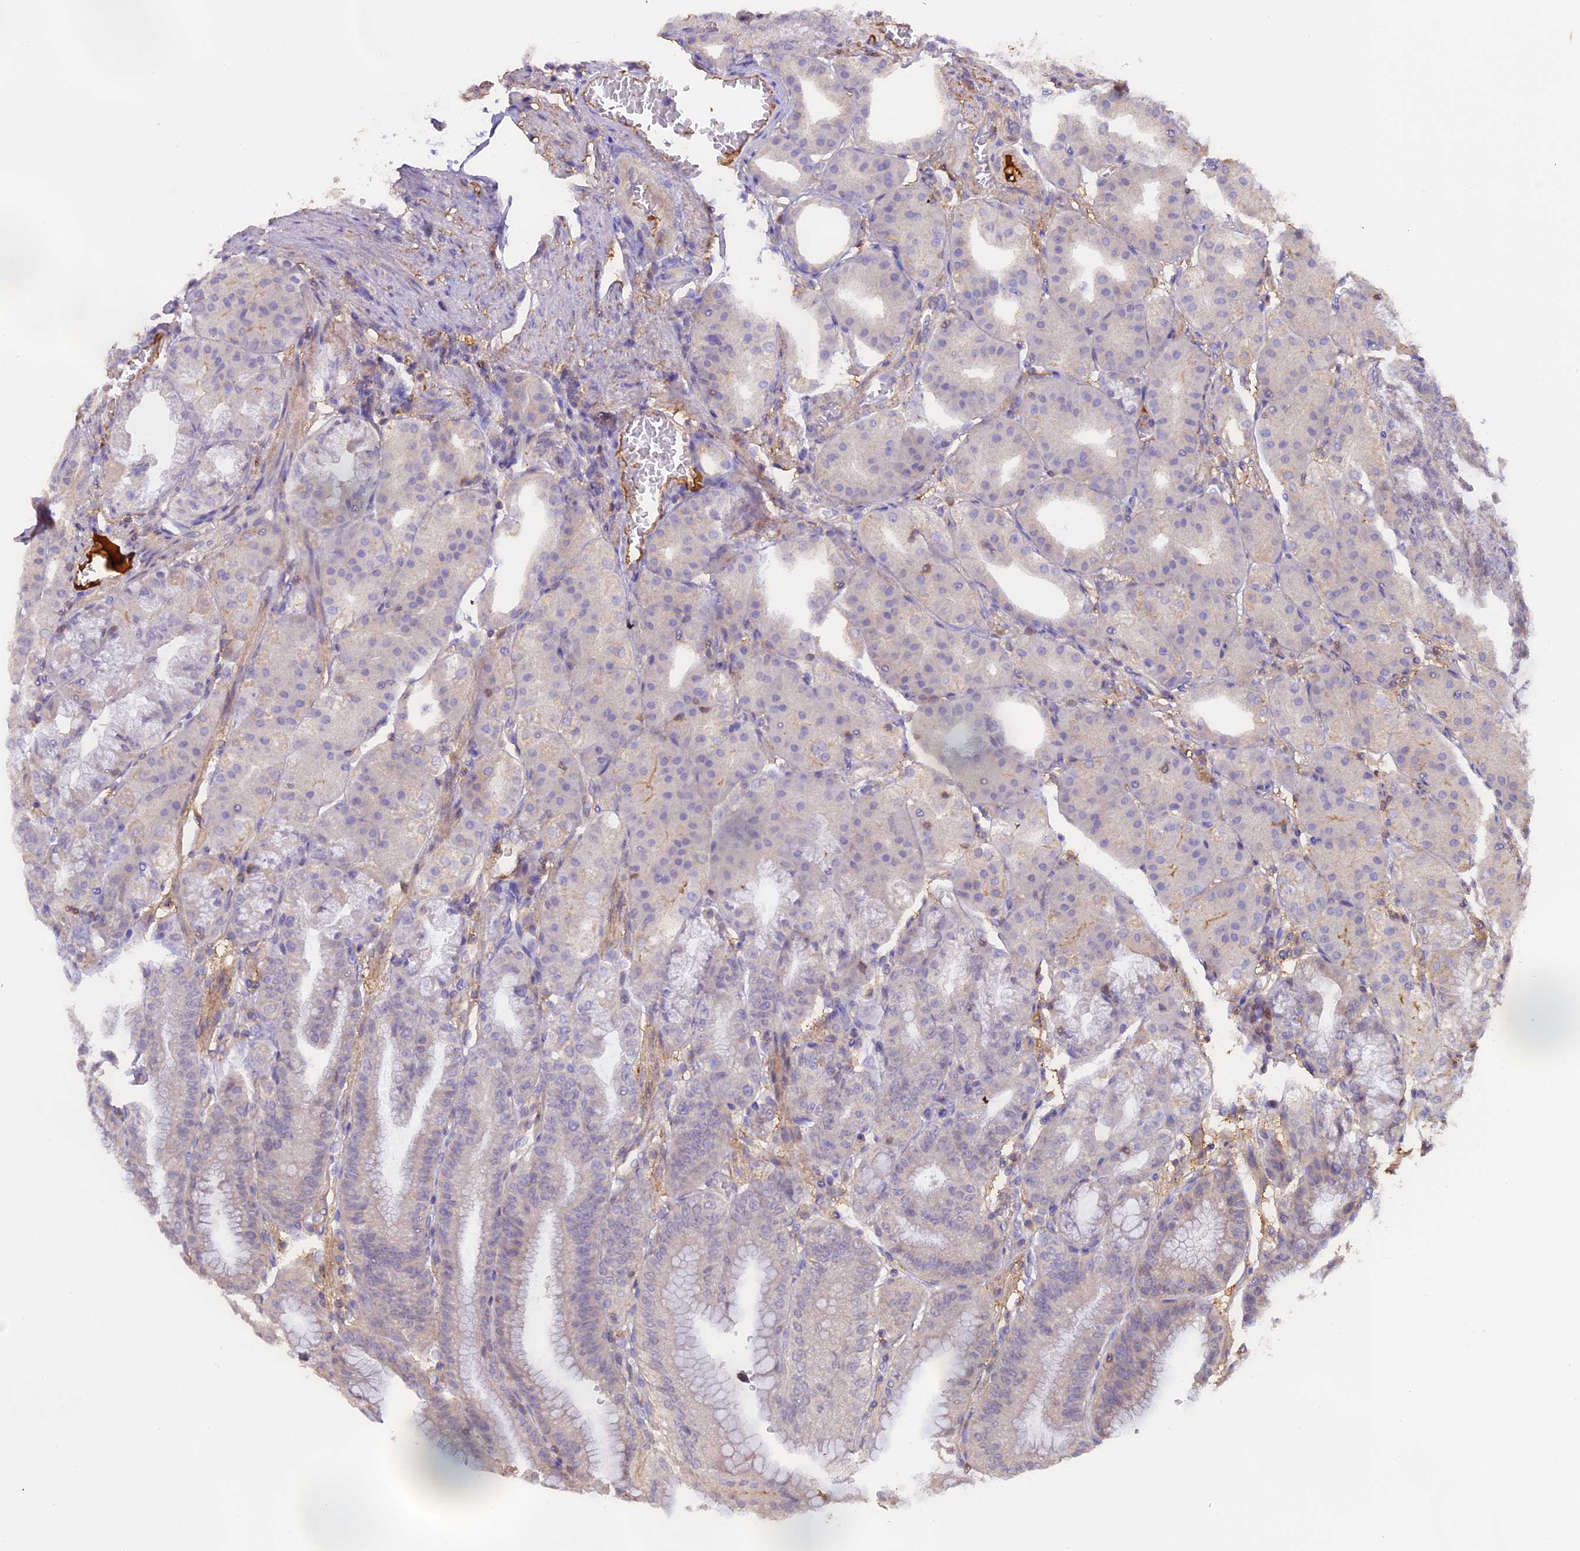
{"staining": {"intensity": "negative", "quantity": "none", "location": "none"}, "tissue": "stomach", "cell_type": "Glandular cells", "image_type": "normal", "snomed": [{"axis": "morphology", "description": "Normal tissue, NOS"}, {"axis": "topography", "description": "Stomach, lower"}], "caption": "The micrograph reveals no staining of glandular cells in normal stomach. (DAB (3,3'-diaminobenzidine) immunohistochemistry with hematoxylin counter stain).", "gene": "CFAP119", "patient": {"sex": "male", "age": 71}}